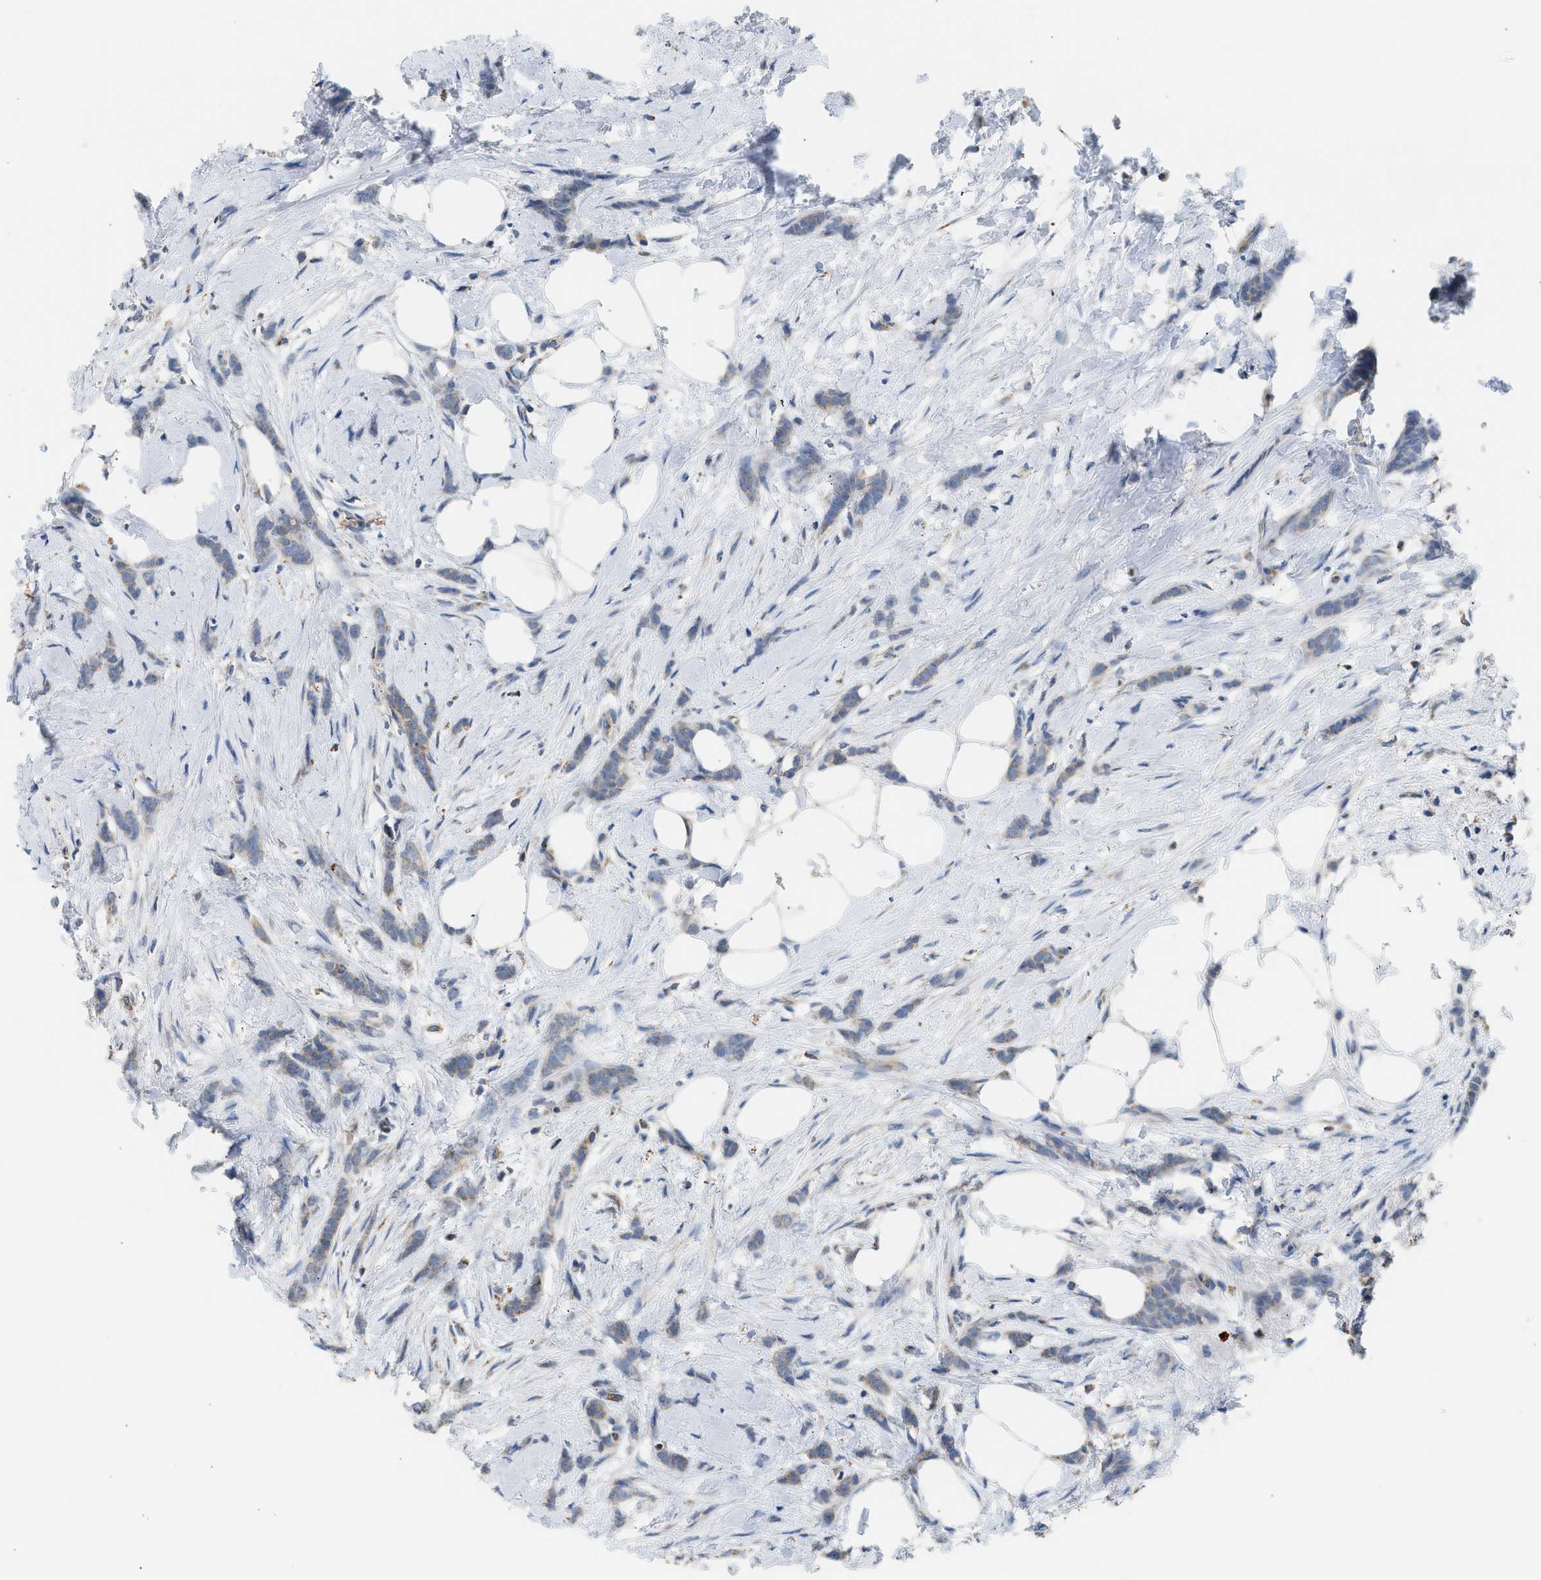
{"staining": {"intensity": "negative", "quantity": "none", "location": "none"}, "tissue": "breast cancer", "cell_type": "Tumor cells", "image_type": "cancer", "snomed": [{"axis": "morphology", "description": "Lobular carcinoma, in situ"}, {"axis": "morphology", "description": "Lobular carcinoma"}, {"axis": "topography", "description": "Breast"}], "caption": "Photomicrograph shows no protein expression in tumor cells of breast cancer (lobular carcinoma in situ) tissue.", "gene": "GOT2", "patient": {"sex": "female", "age": 41}}